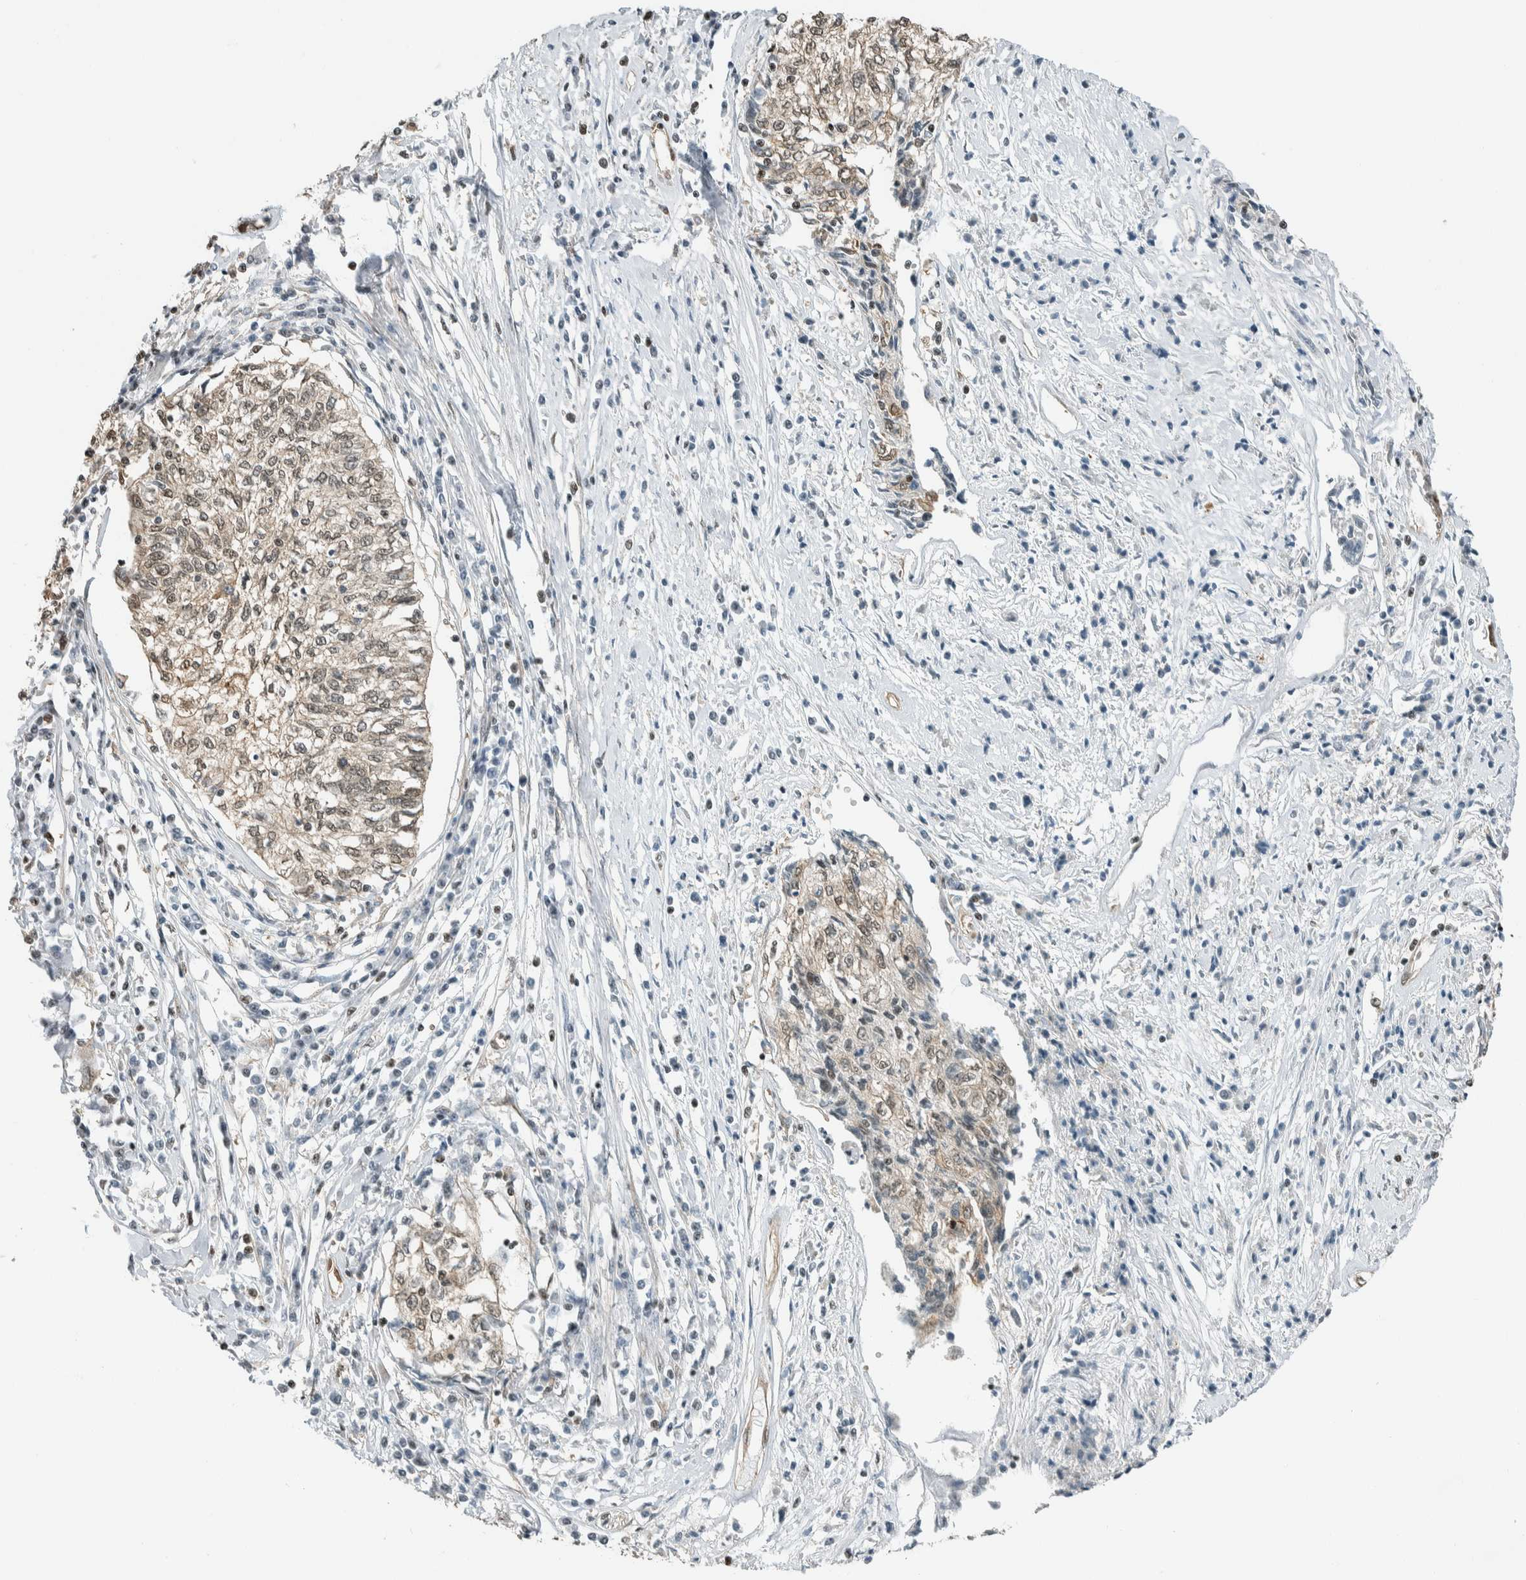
{"staining": {"intensity": "weak", "quantity": "25%-75%", "location": "cytoplasmic/membranous,nuclear"}, "tissue": "cervical cancer", "cell_type": "Tumor cells", "image_type": "cancer", "snomed": [{"axis": "morphology", "description": "Squamous cell carcinoma, NOS"}, {"axis": "topography", "description": "Cervix"}], "caption": "Human cervical cancer (squamous cell carcinoma) stained for a protein (brown) exhibits weak cytoplasmic/membranous and nuclear positive expression in approximately 25%-75% of tumor cells.", "gene": "NIBAN2", "patient": {"sex": "female", "age": 57}}